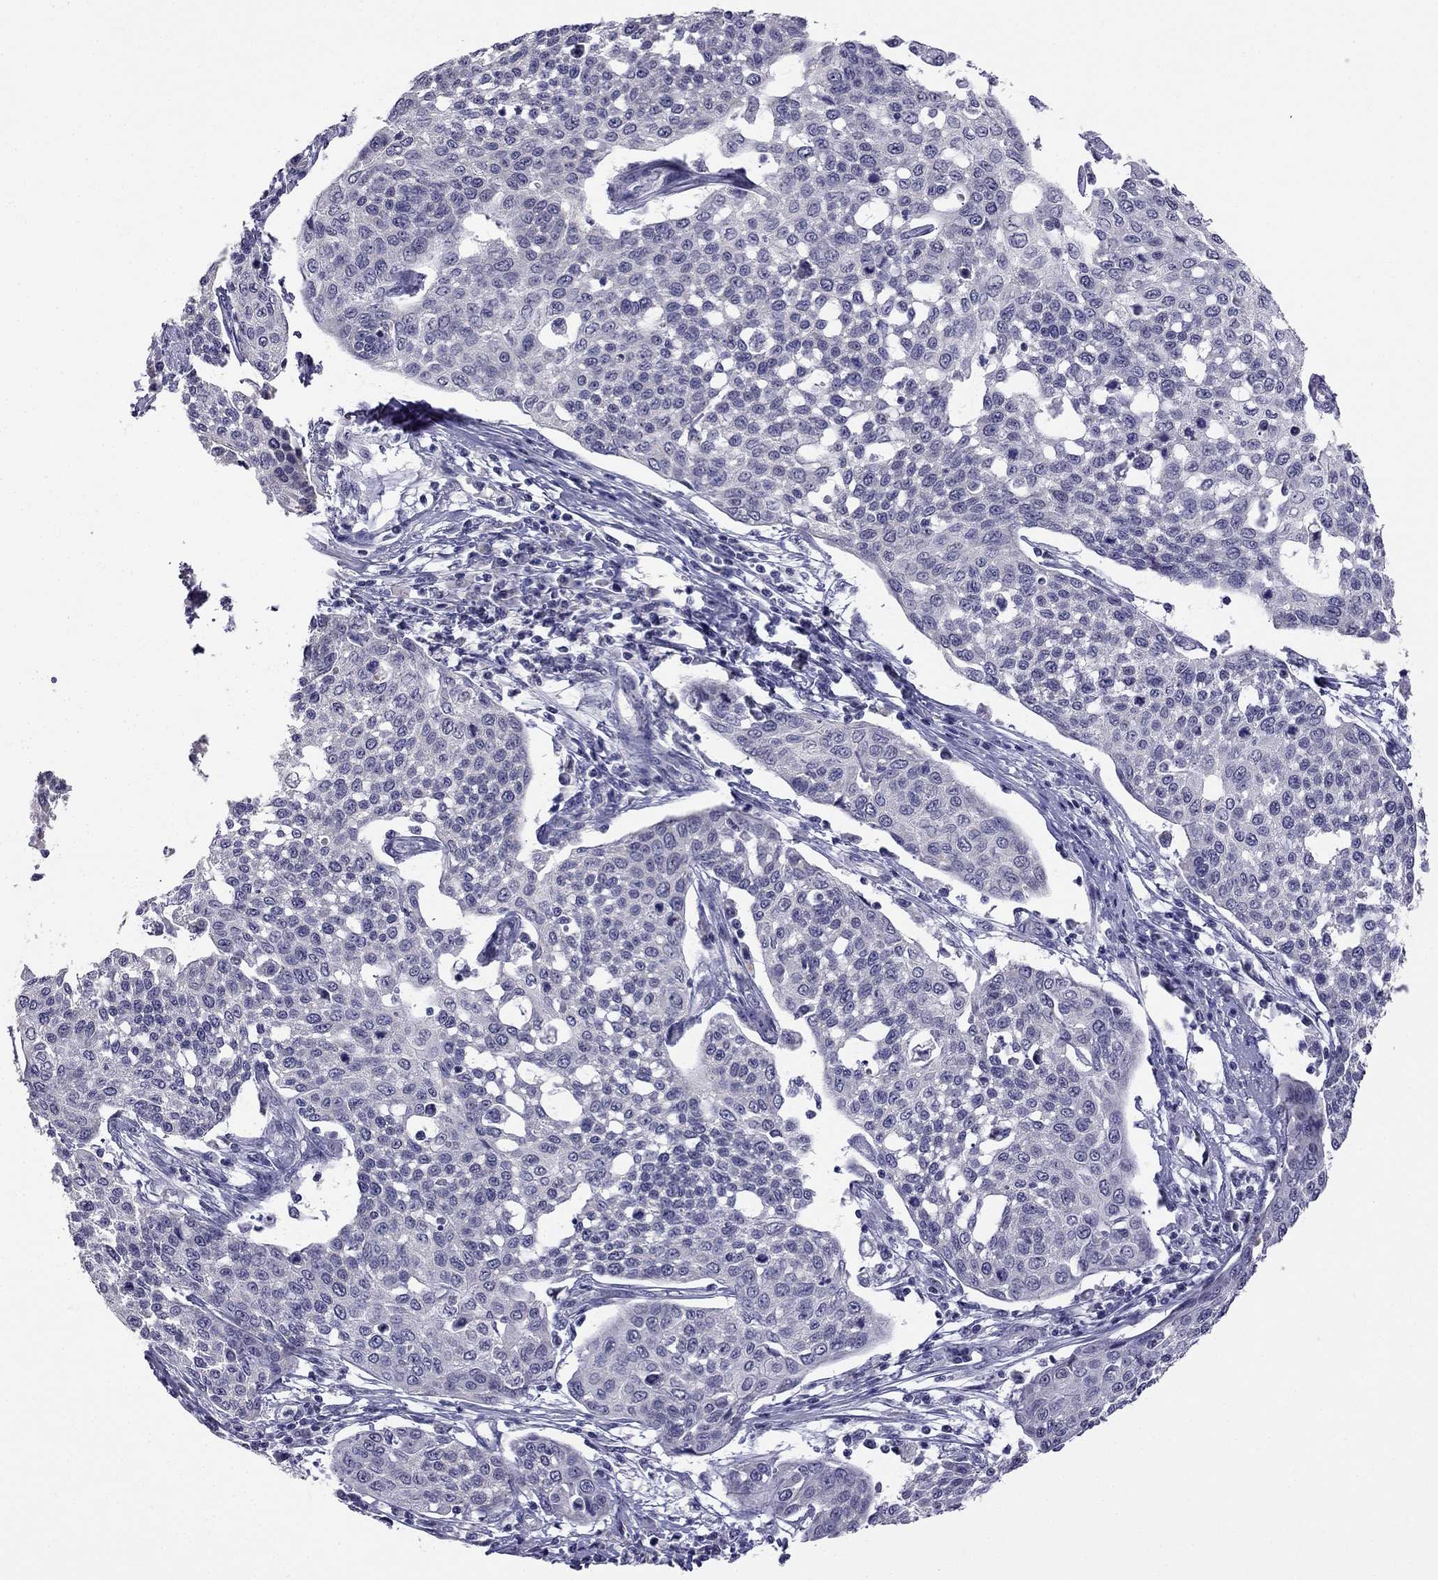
{"staining": {"intensity": "negative", "quantity": "none", "location": "none"}, "tissue": "cervical cancer", "cell_type": "Tumor cells", "image_type": "cancer", "snomed": [{"axis": "morphology", "description": "Squamous cell carcinoma, NOS"}, {"axis": "topography", "description": "Cervix"}], "caption": "Tumor cells are negative for protein expression in human cervical cancer (squamous cell carcinoma). (DAB (3,3'-diaminobenzidine) immunohistochemistry (IHC), high magnification).", "gene": "C5orf49", "patient": {"sex": "female", "age": 34}}